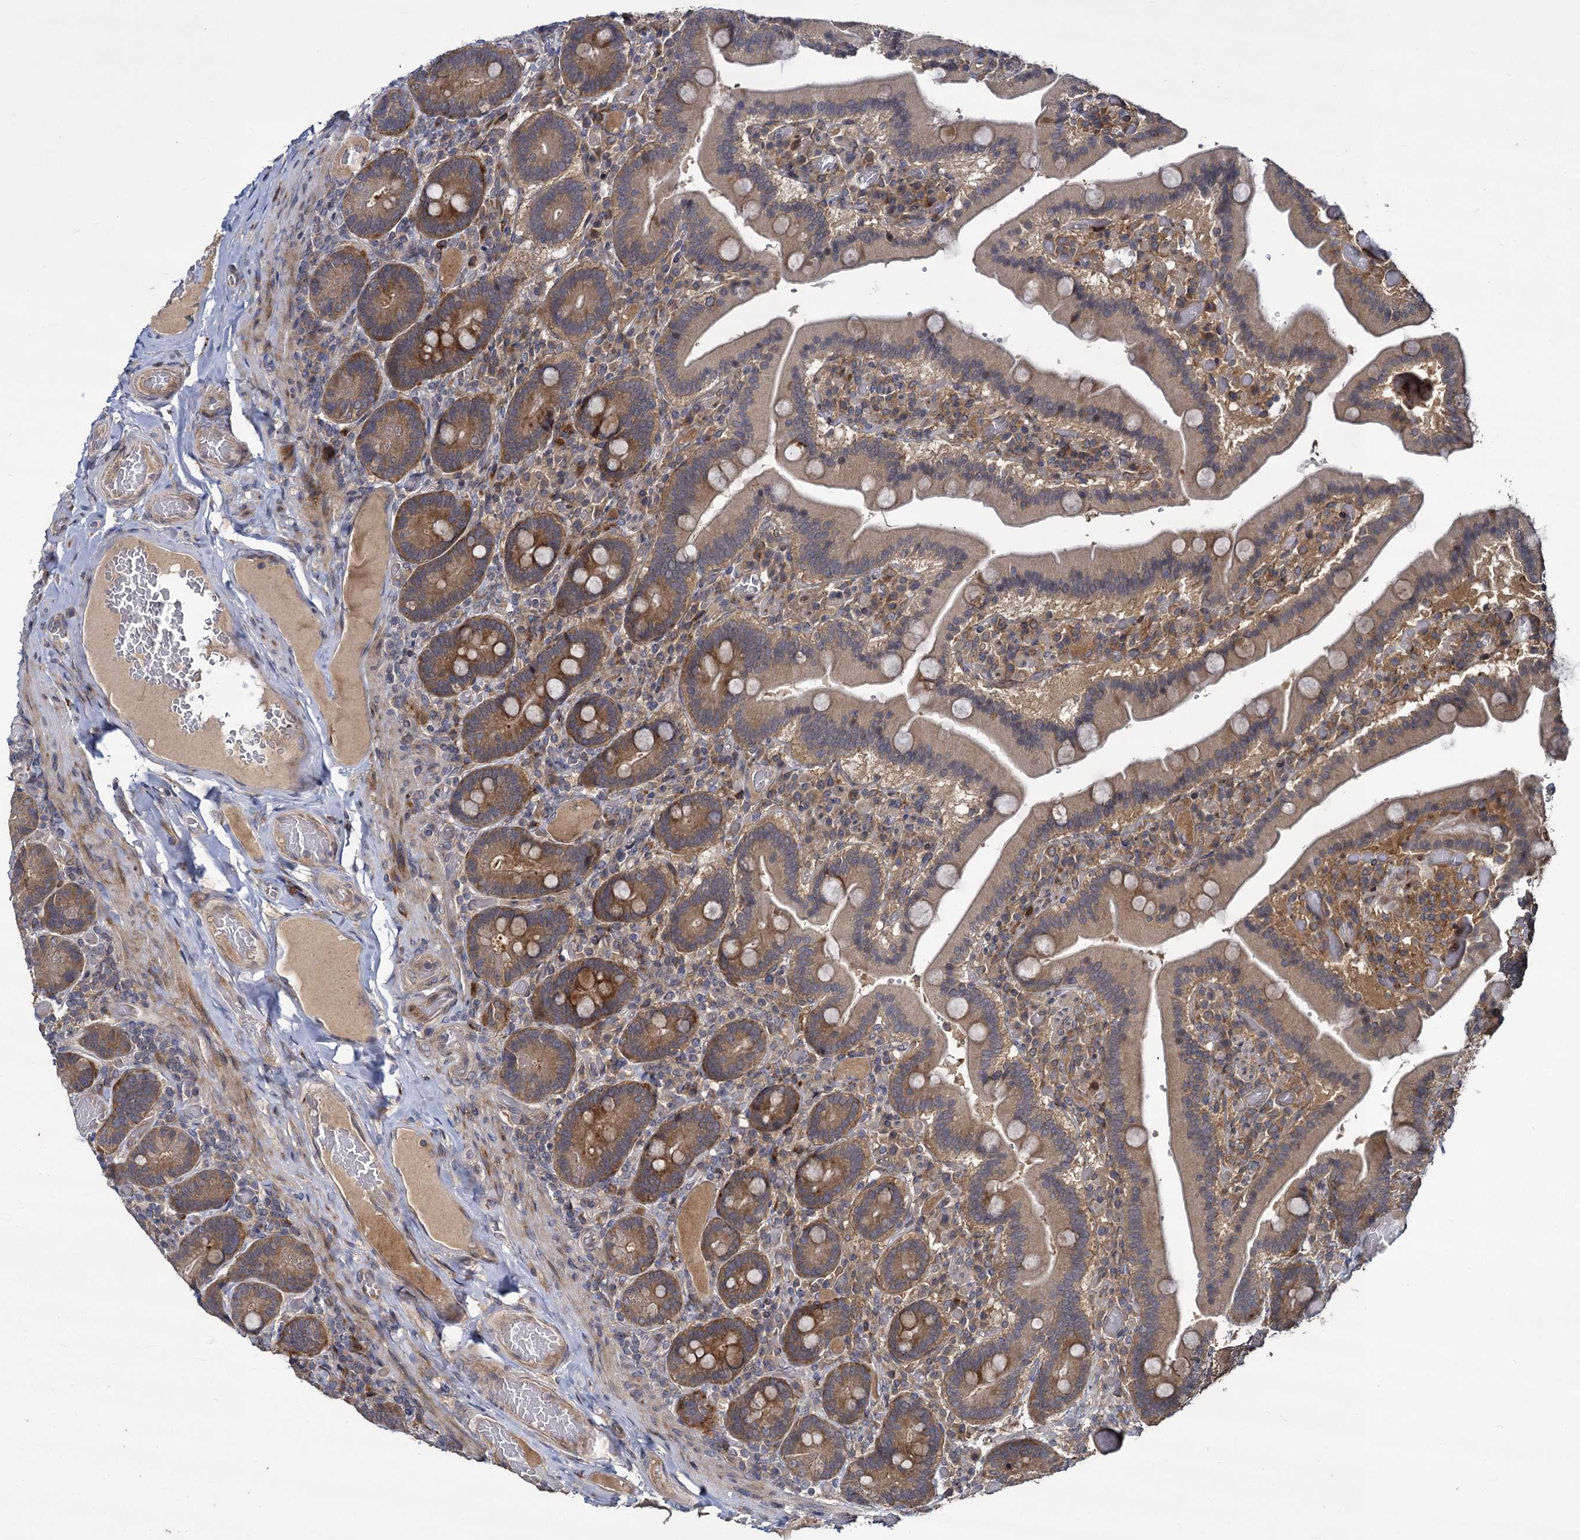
{"staining": {"intensity": "strong", "quantity": ">75%", "location": "cytoplasmic/membranous"}, "tissue": "duodenum", "cell_type": "Glandular cells", "image_type": "normal", "snomed": [{"axis": "morphology", "description": "Normal tissue, NOS"}, {"axis": "topography", "description": "Duodenum"}], "caption": "IHC micrograph of benign duodenum: duodenum stained using immunohistochemistry (IHC) demonstrates high levels of strong protein expression localized specifically in the cytoplasmic/membranous of glandular cells, appearing as a cytoplasmic/membranous brown color.", "gene": "INPPL1", "patient": {"sex": "female", "age": 62}}